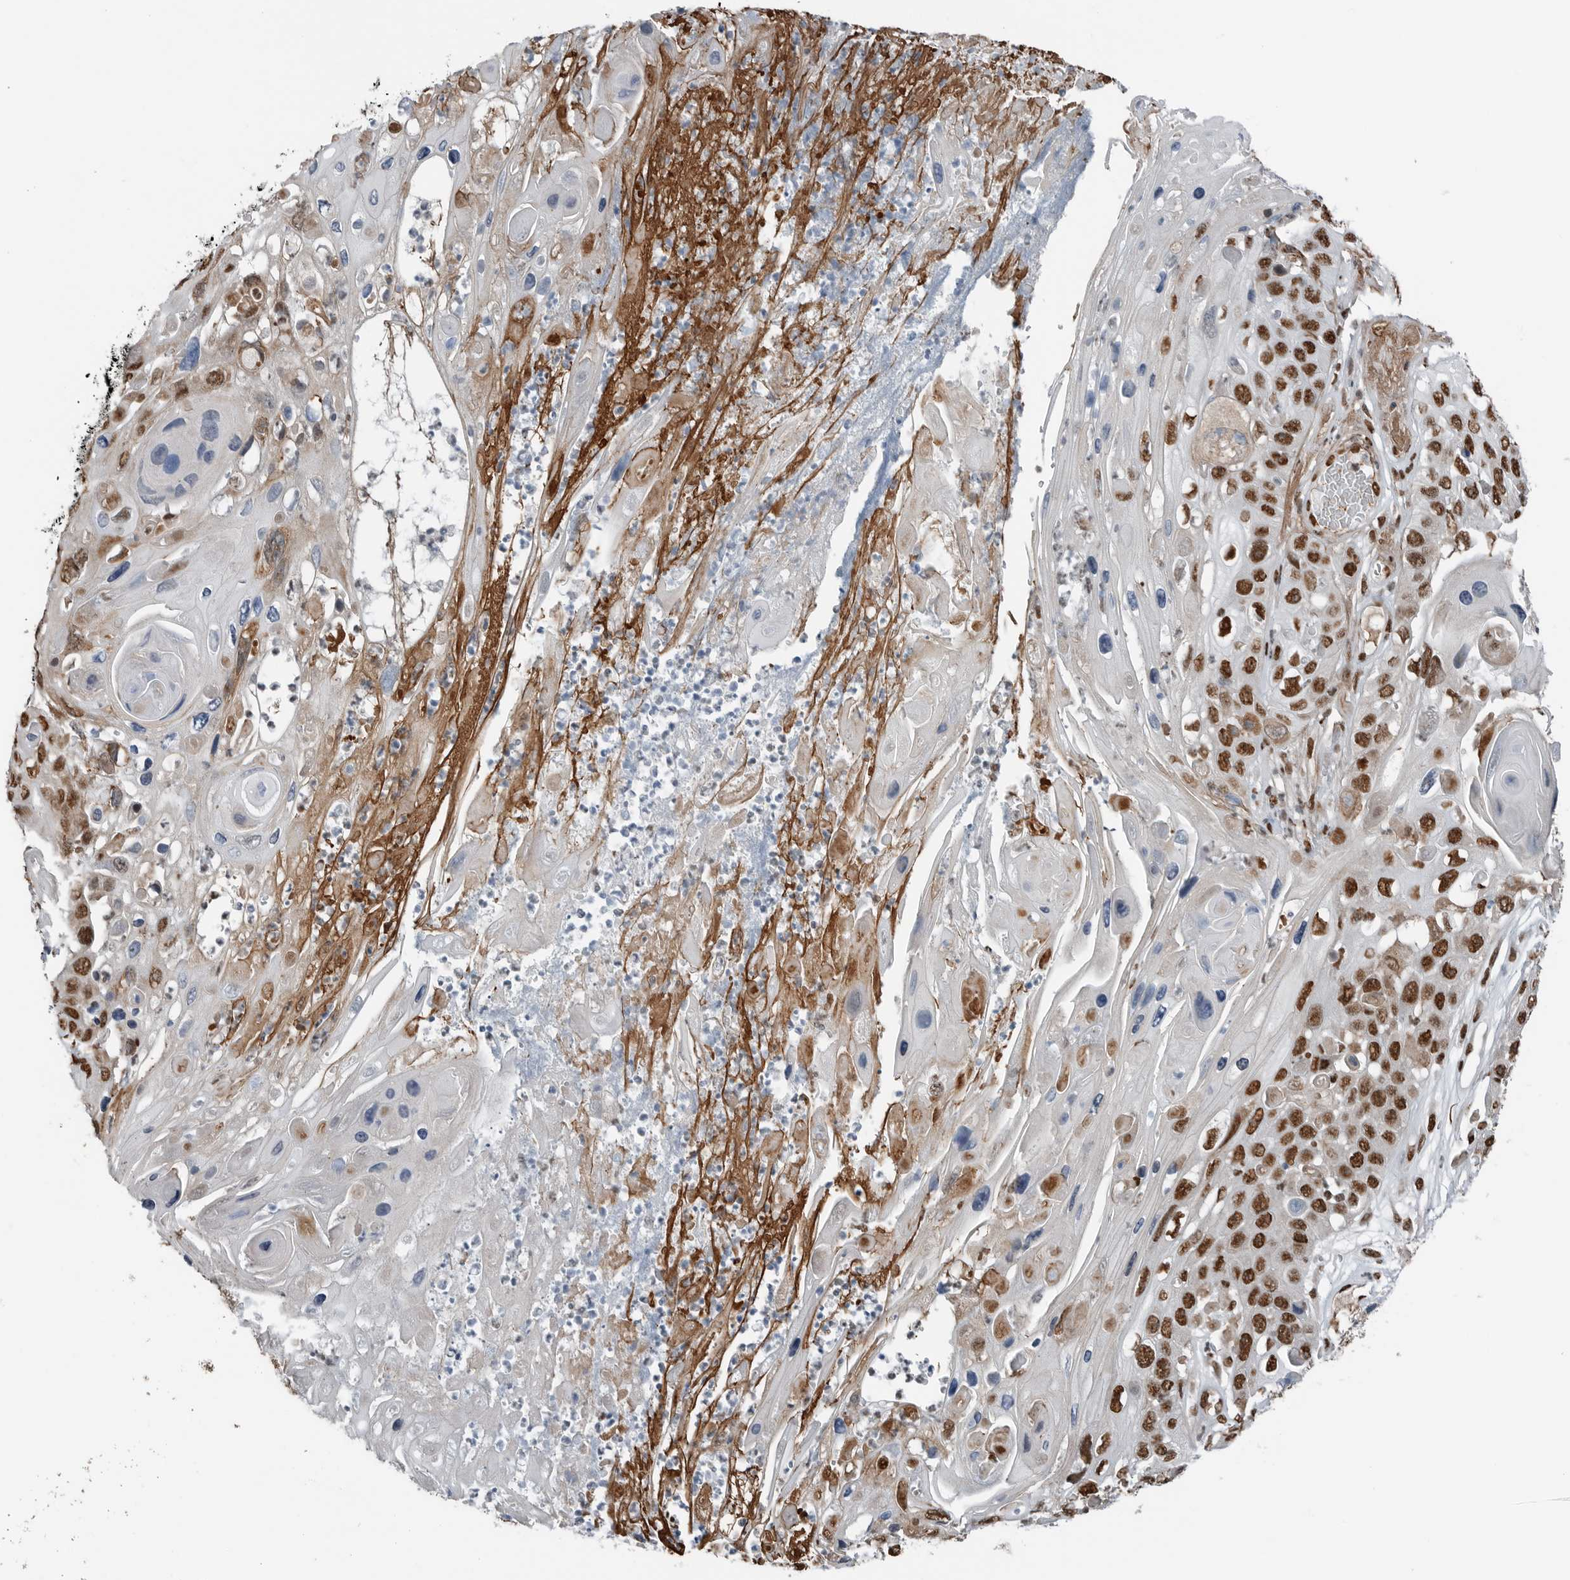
{"staining": {"intensity": "strong", "quantity": ">75%", "location": "nuclear"}, "tissue": "skin cancer", "cell_type": "Tumor cells", "image_type": "cancer", "snomed": [{"axis": "morphology", "description": "Squamous cell carcinoma, NOS"}, {"axis": "topography", "description": "Skin"}], "caption": "Protein expression by IHC exhibits strong nuclear staining in approximately >75% of tumor cells in squamous cell carcinoma (skin).", "gene": "BLZF1", "patient": {"sex": "male", "age": 55}}